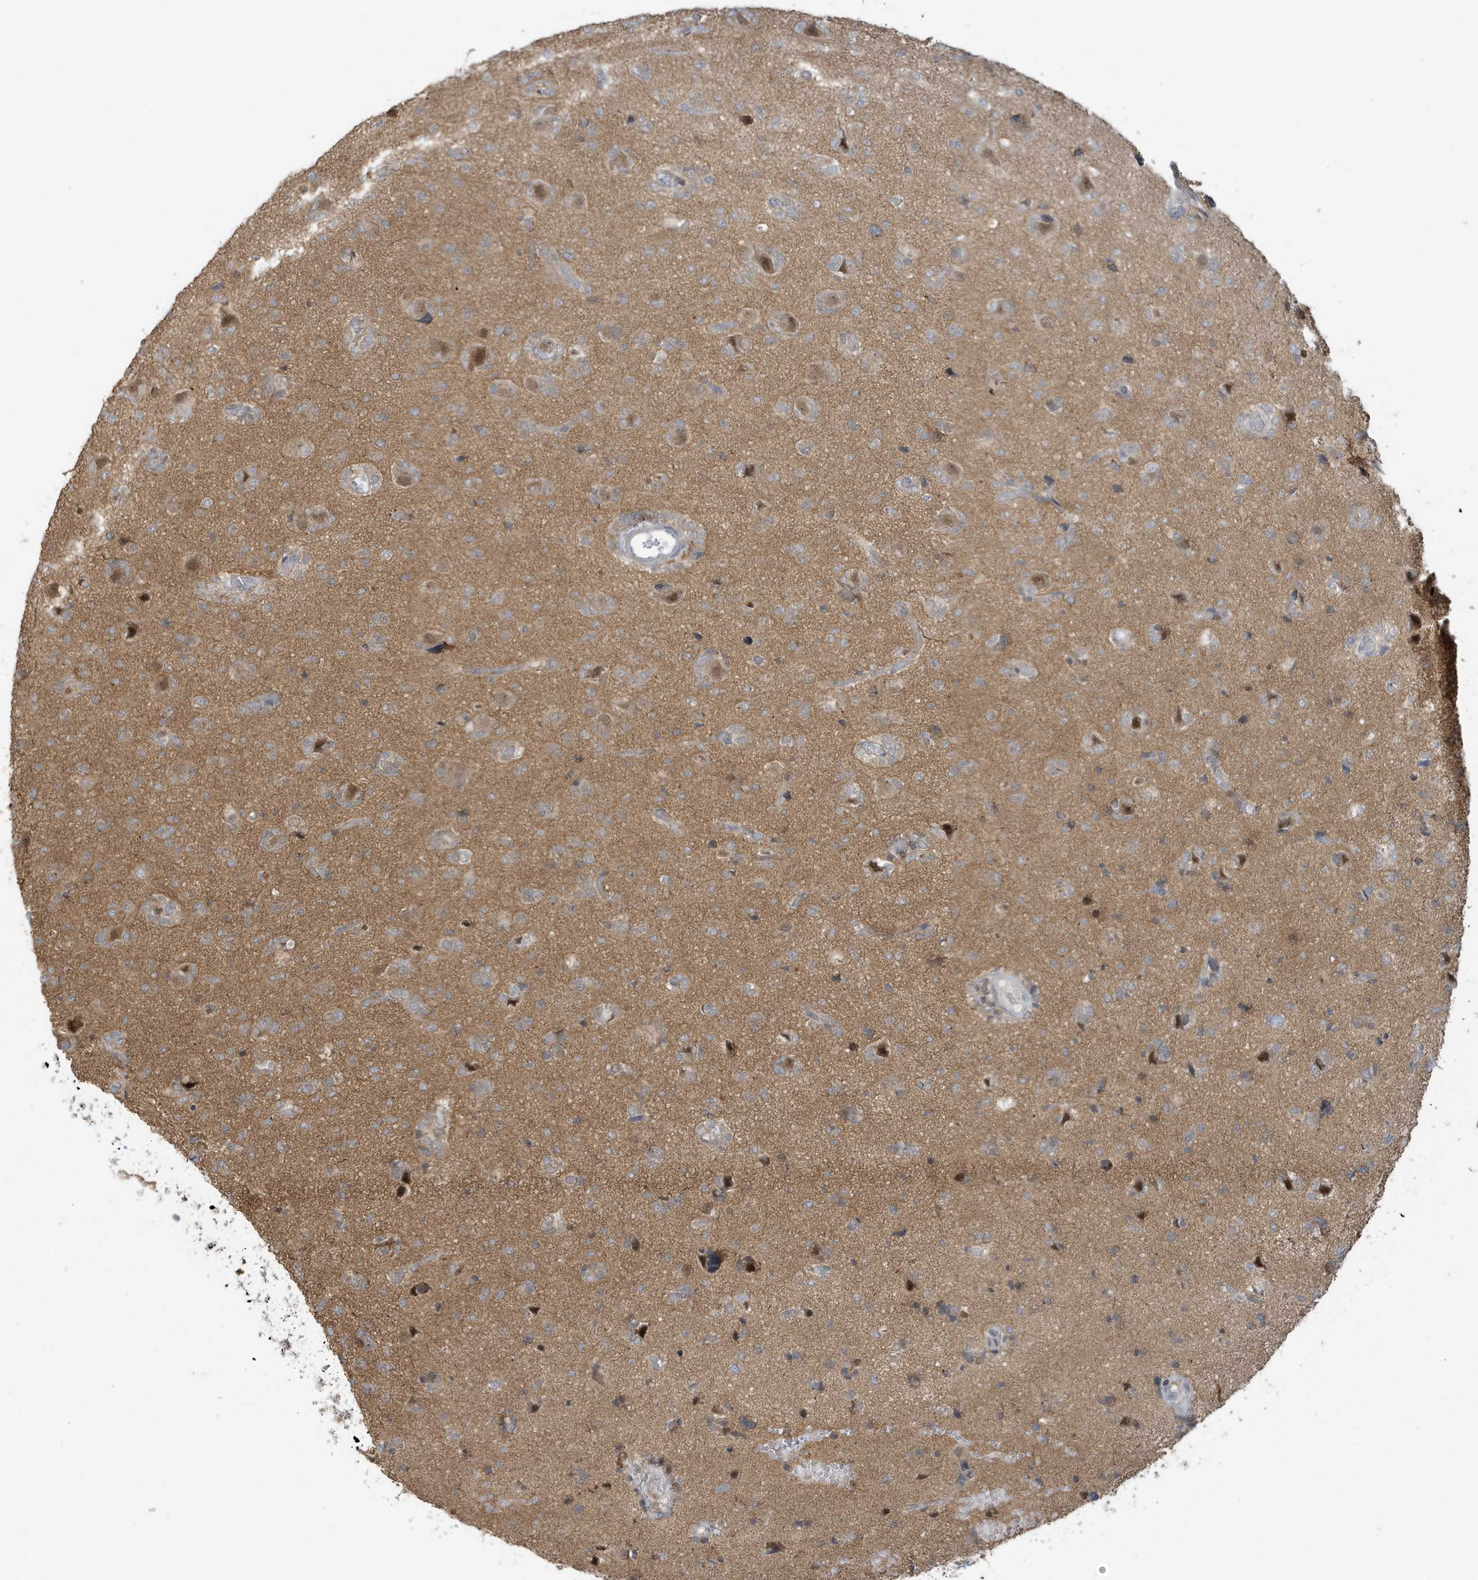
{"staining": {"intensity": "negative", "quantity": "none", "location": "none"}, "tissue": "glioma", "cell_type": "Tumor cells", "image_type": "cancer", "snomed": [{"axis": "morphology", "description": "Glioma, malignant, High grade"}, {"axis": "topography", "description": "Brain"}], "caption": "Glioma was stained to show a protein in brown. There is no significant expression in tumor cells.", "gene": "PRRT3", "patient": {"sex": "female", "age": 59}}